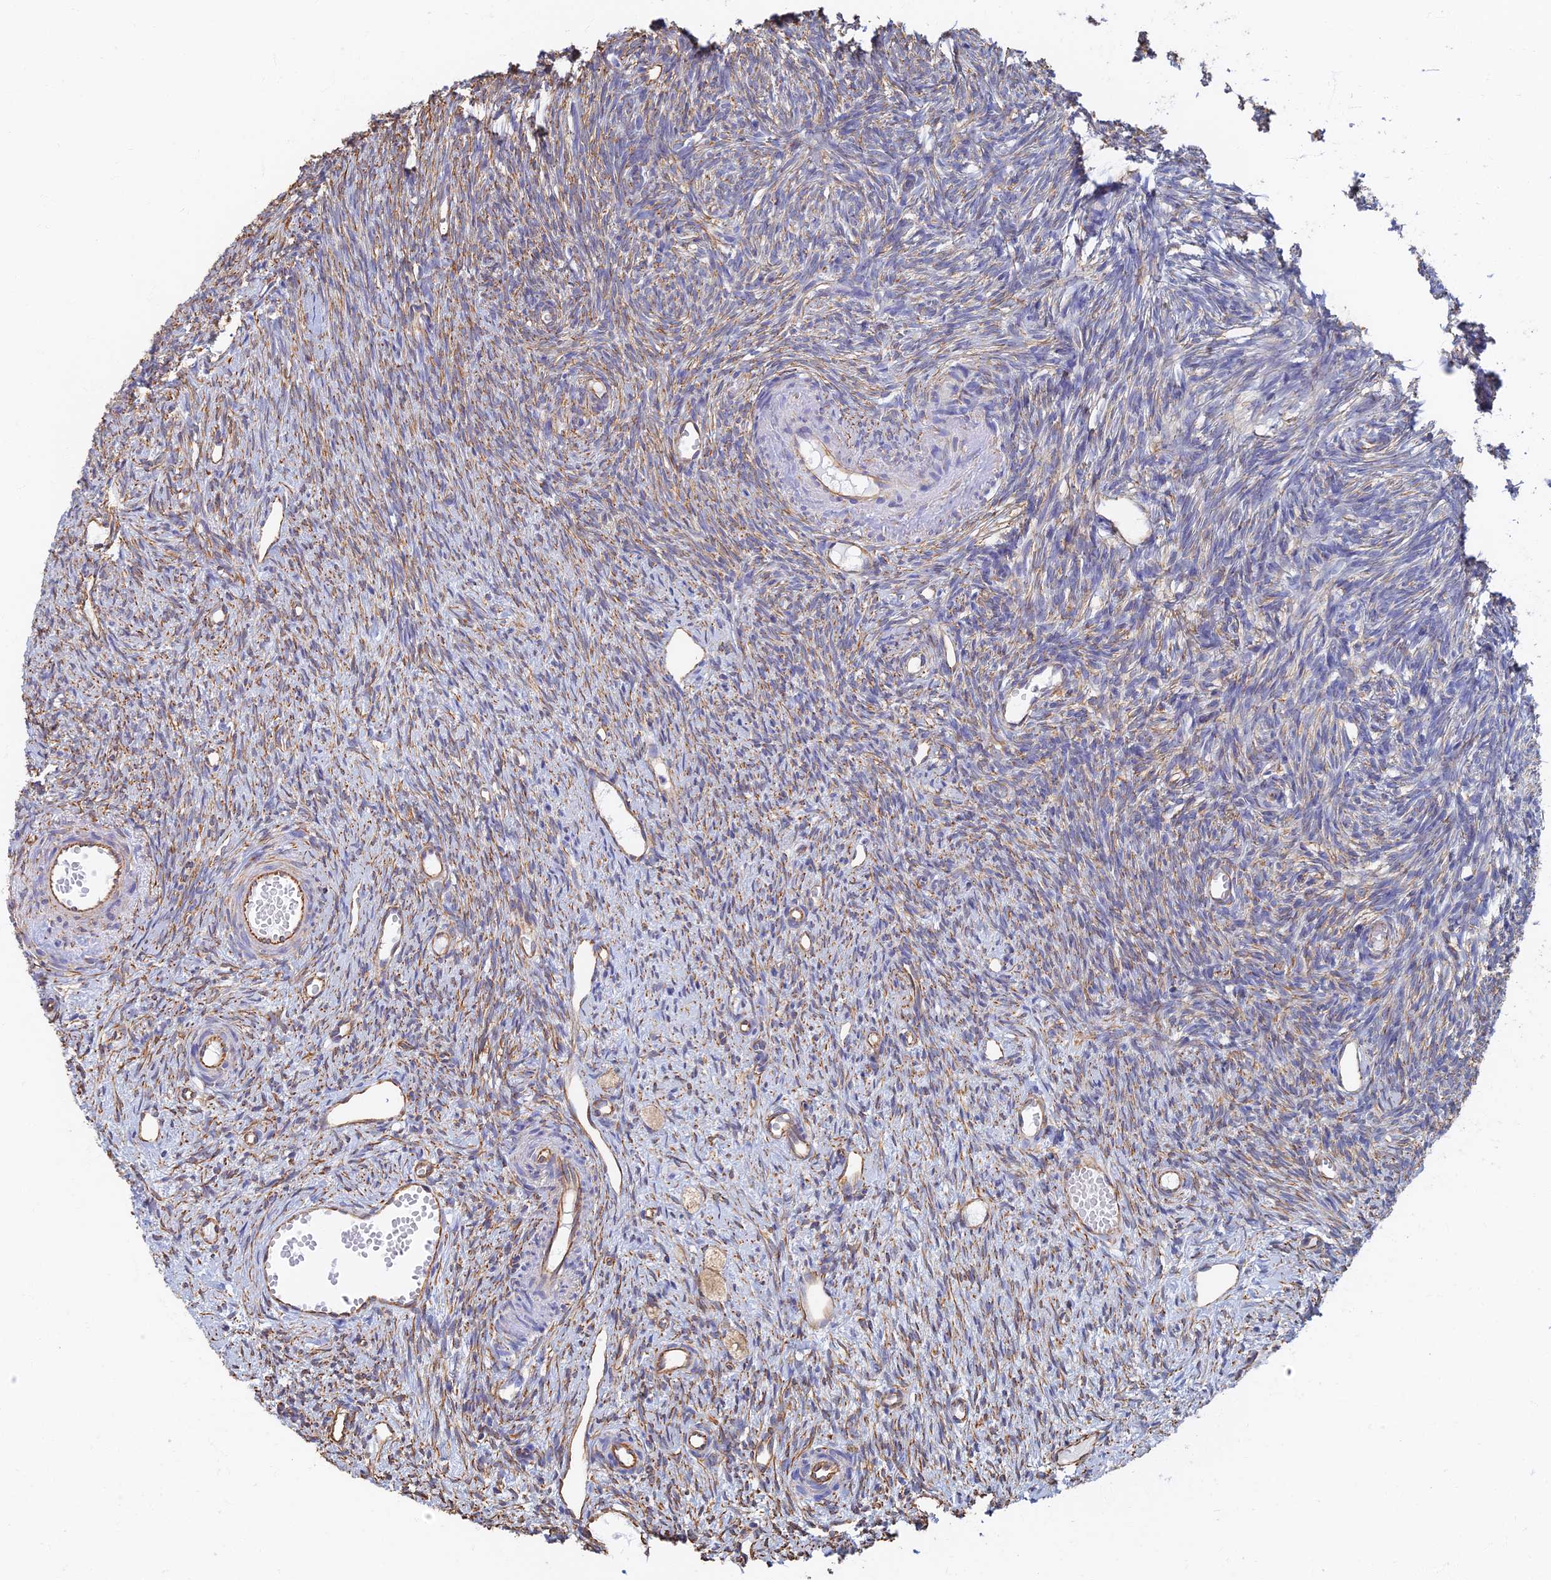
{"staining": {"intensity": "negative", "quantity": "none", "location": "none"}, "tissue": "ovary", "cell_type": "Follicle cells", "image_type": "normal", "snomed": [{"axis": "morphology", "description": "Normal tissue, NOS"}, {"axis": "topography", "description": "Ovary"}], "caption": "This image is of normal ovary stained with IHC to label a protein in brown with the nuclei are counter-stained blue. There is no staining in follicle cells. The staining was performed using DAB (3,3'-diaminobenzidine) to visualize the protein expression in brown, while the nuclei were stained in blue with hematoxylin (Magnification: 20x).", "gene": "RMC1", "patient": {"sex": "female", "age": 51}}